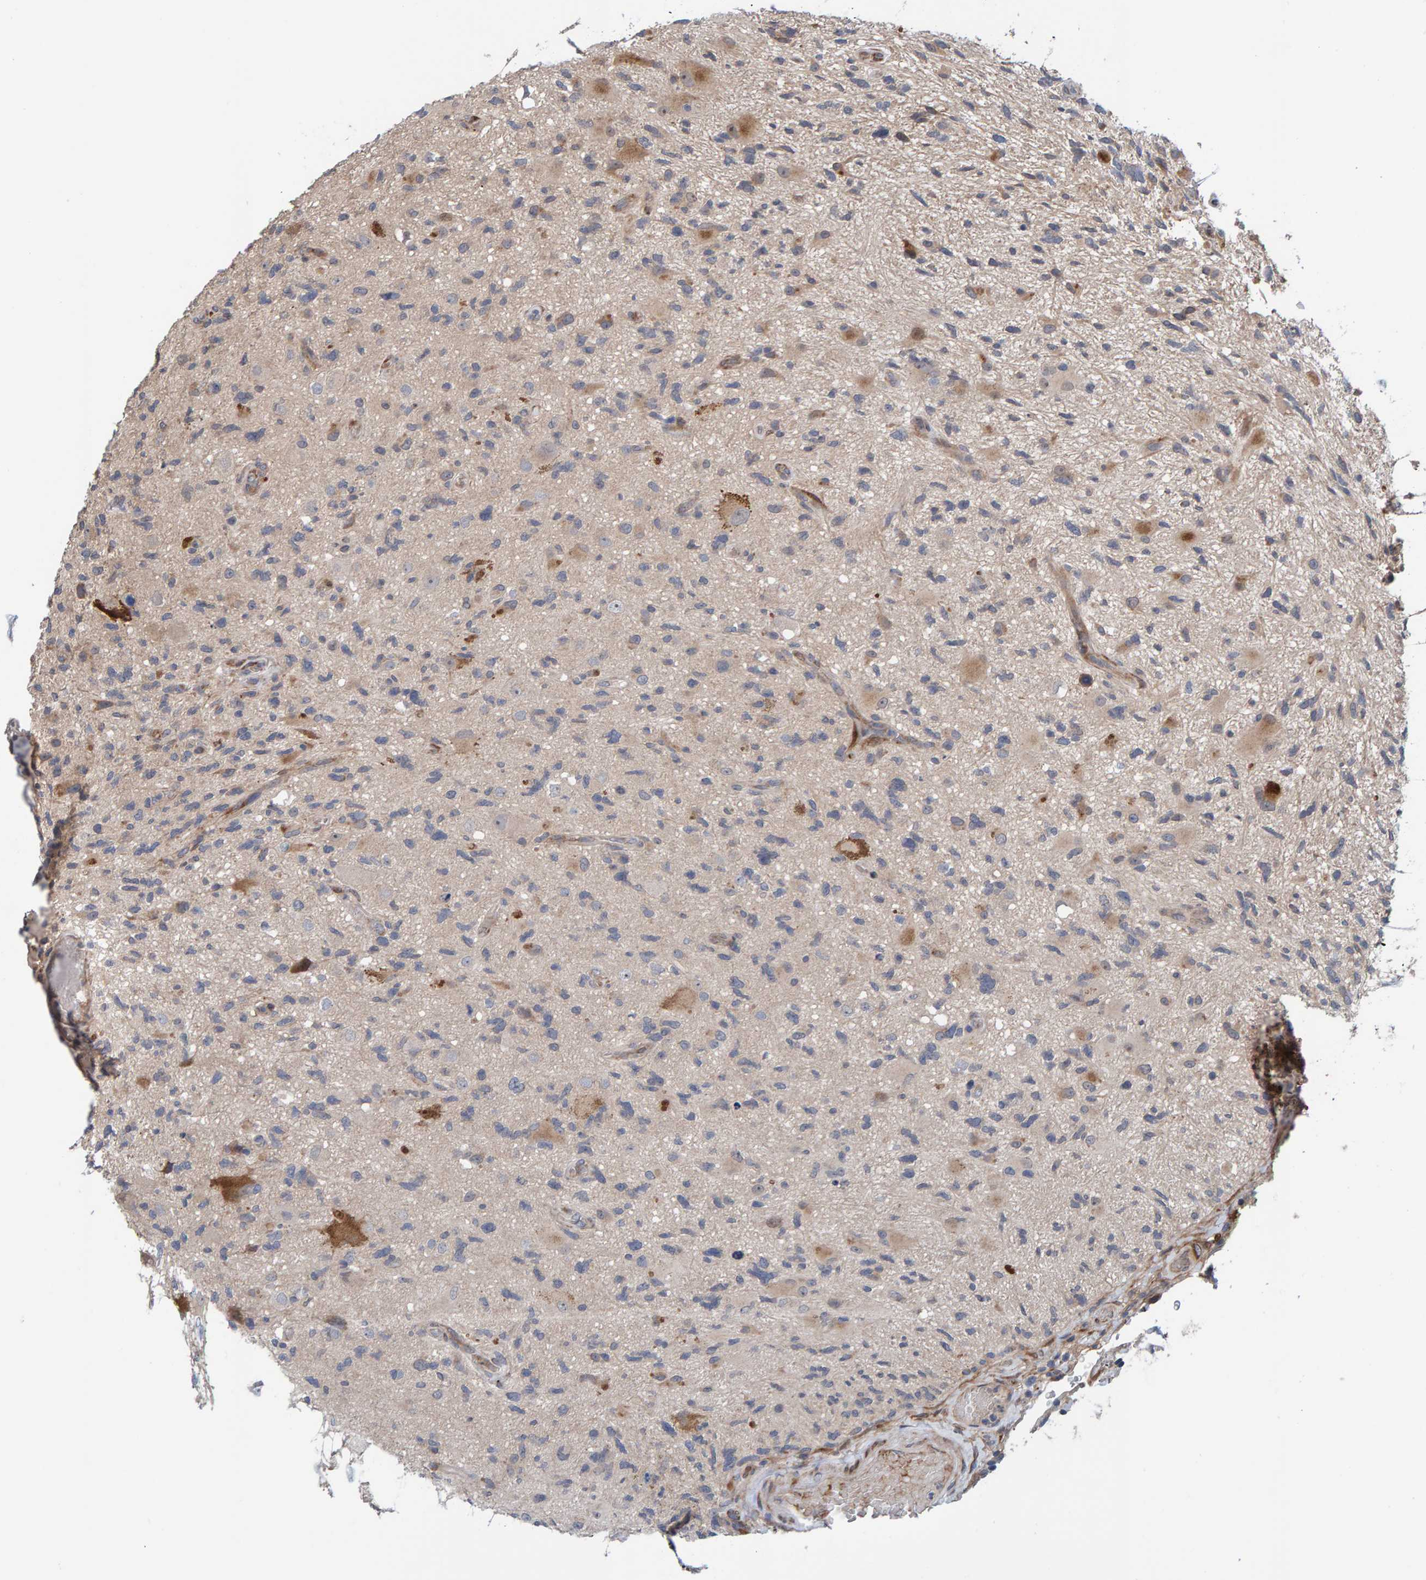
{"staining": {"intensity": "weak", "quantity": "<25%", "location": "cytoplasmic/membranous"}, "tissue": "glioma", "cell_type": "Tumor cells", "image_type": "cancer", "snomed": [{"axis": "morphology", "description": "Glioma, malignant, High grade"}, {"axis": "topography", "description": "Brain"}], "caption": "The immunohistochemistry (IHC) image has no significant staining in tumor cells of malignant high-grade glioma tissue.", "gene": "MFSD6L", "patient": {"sex": "male", "age": 33}}